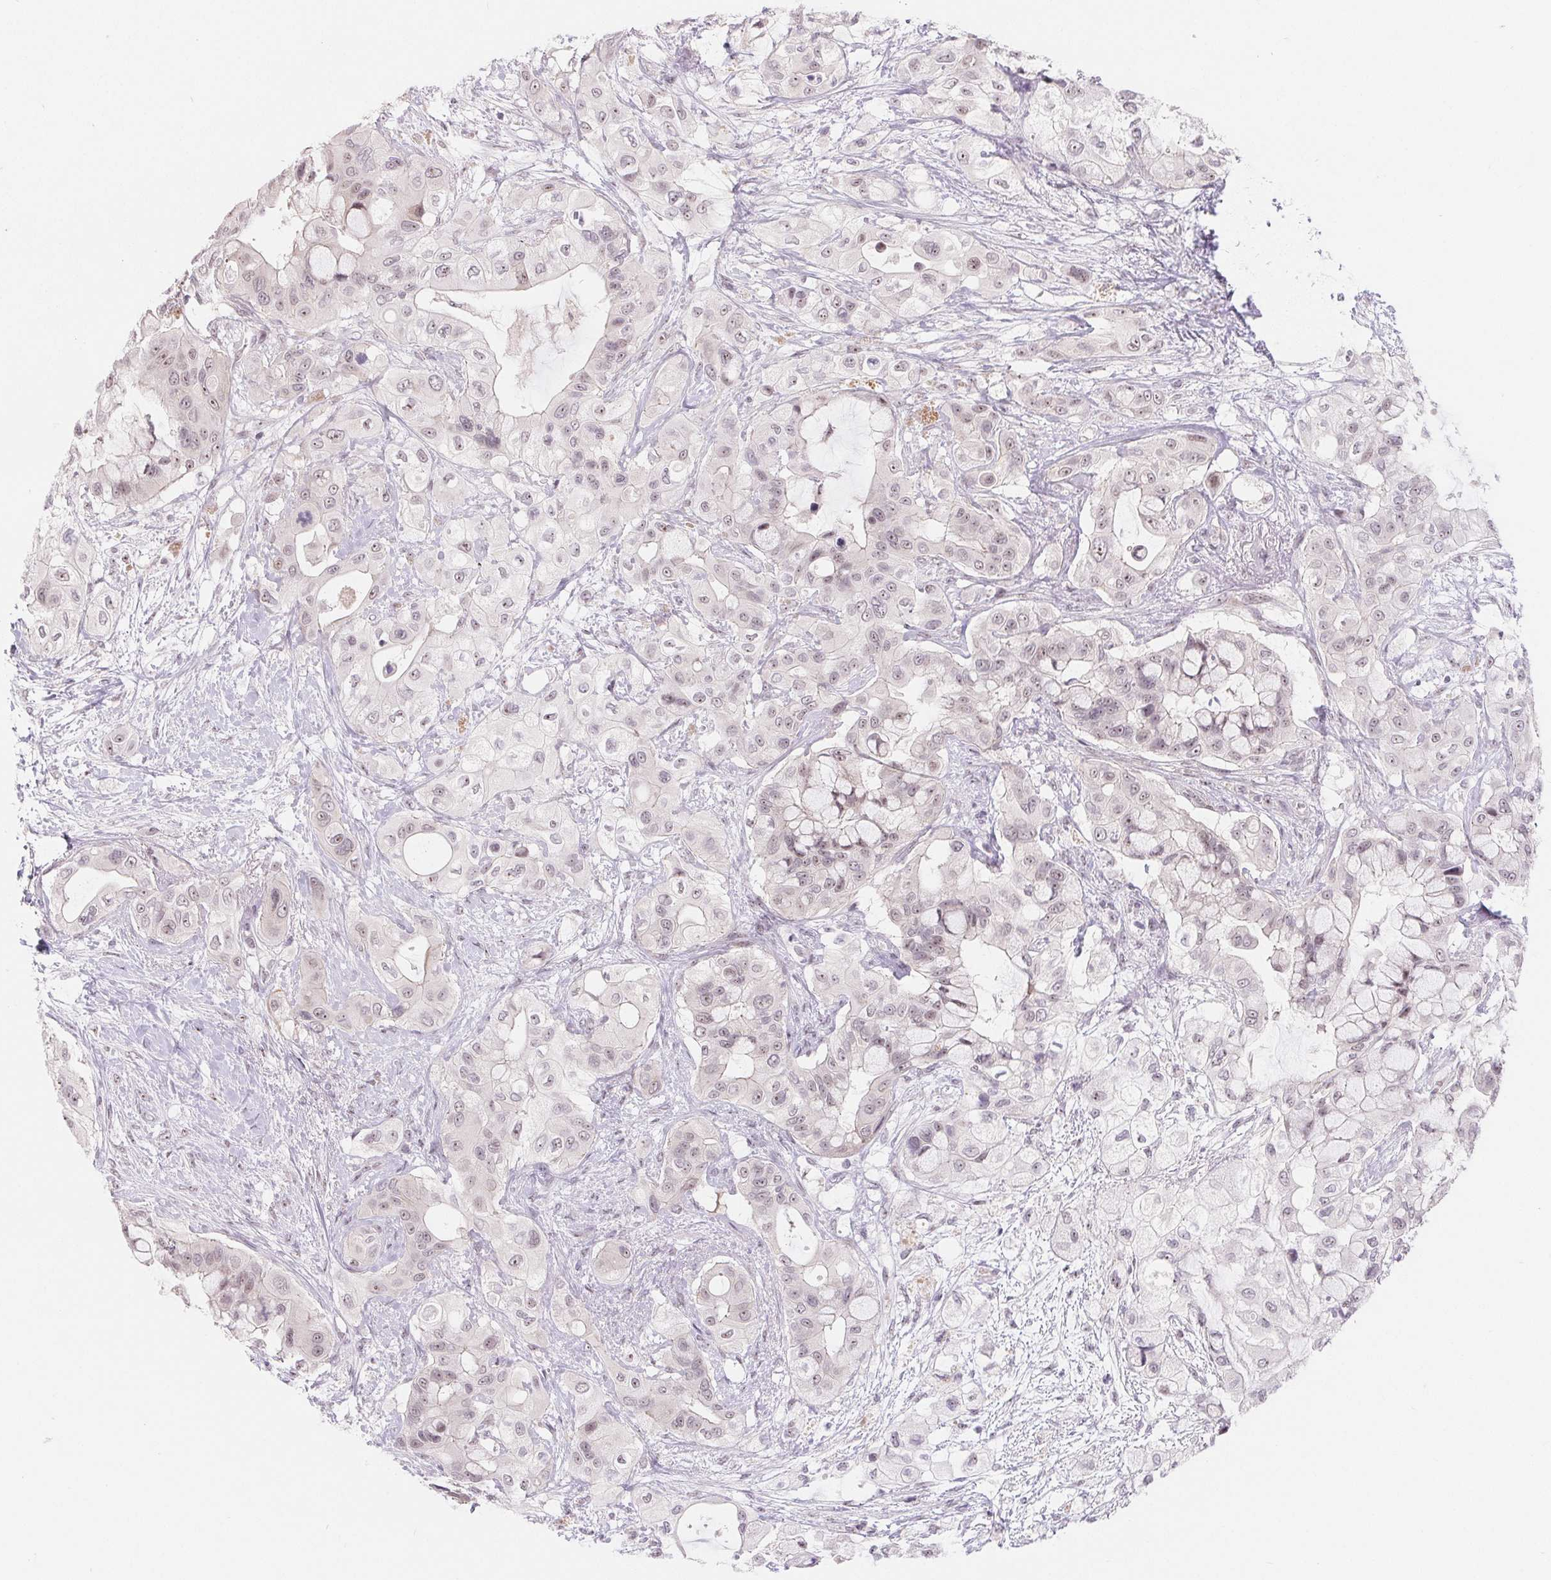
{"staining": {"intensity": "weak", "quantity": "25%-75%", "location": "nuclear"}, "tissue": "pancreatic cancer", "cell_type": "Tumor cells", "image_type": "cancer", "snomed": [{"axis": "morphology", "description": "Adenocarcinoma, NOS"}, {"axis": "topography", "description": "Pancreas"}], "caption": "This histopathology image reveals pancreatic cancer stained with IHC to label a protein in brown. The nuclear of tumor cells show weak positivity for the protein. Nuclei are counter-stained blue.", "gene": "LCA5L", "patient": {"sex": "male", "age": 71}}